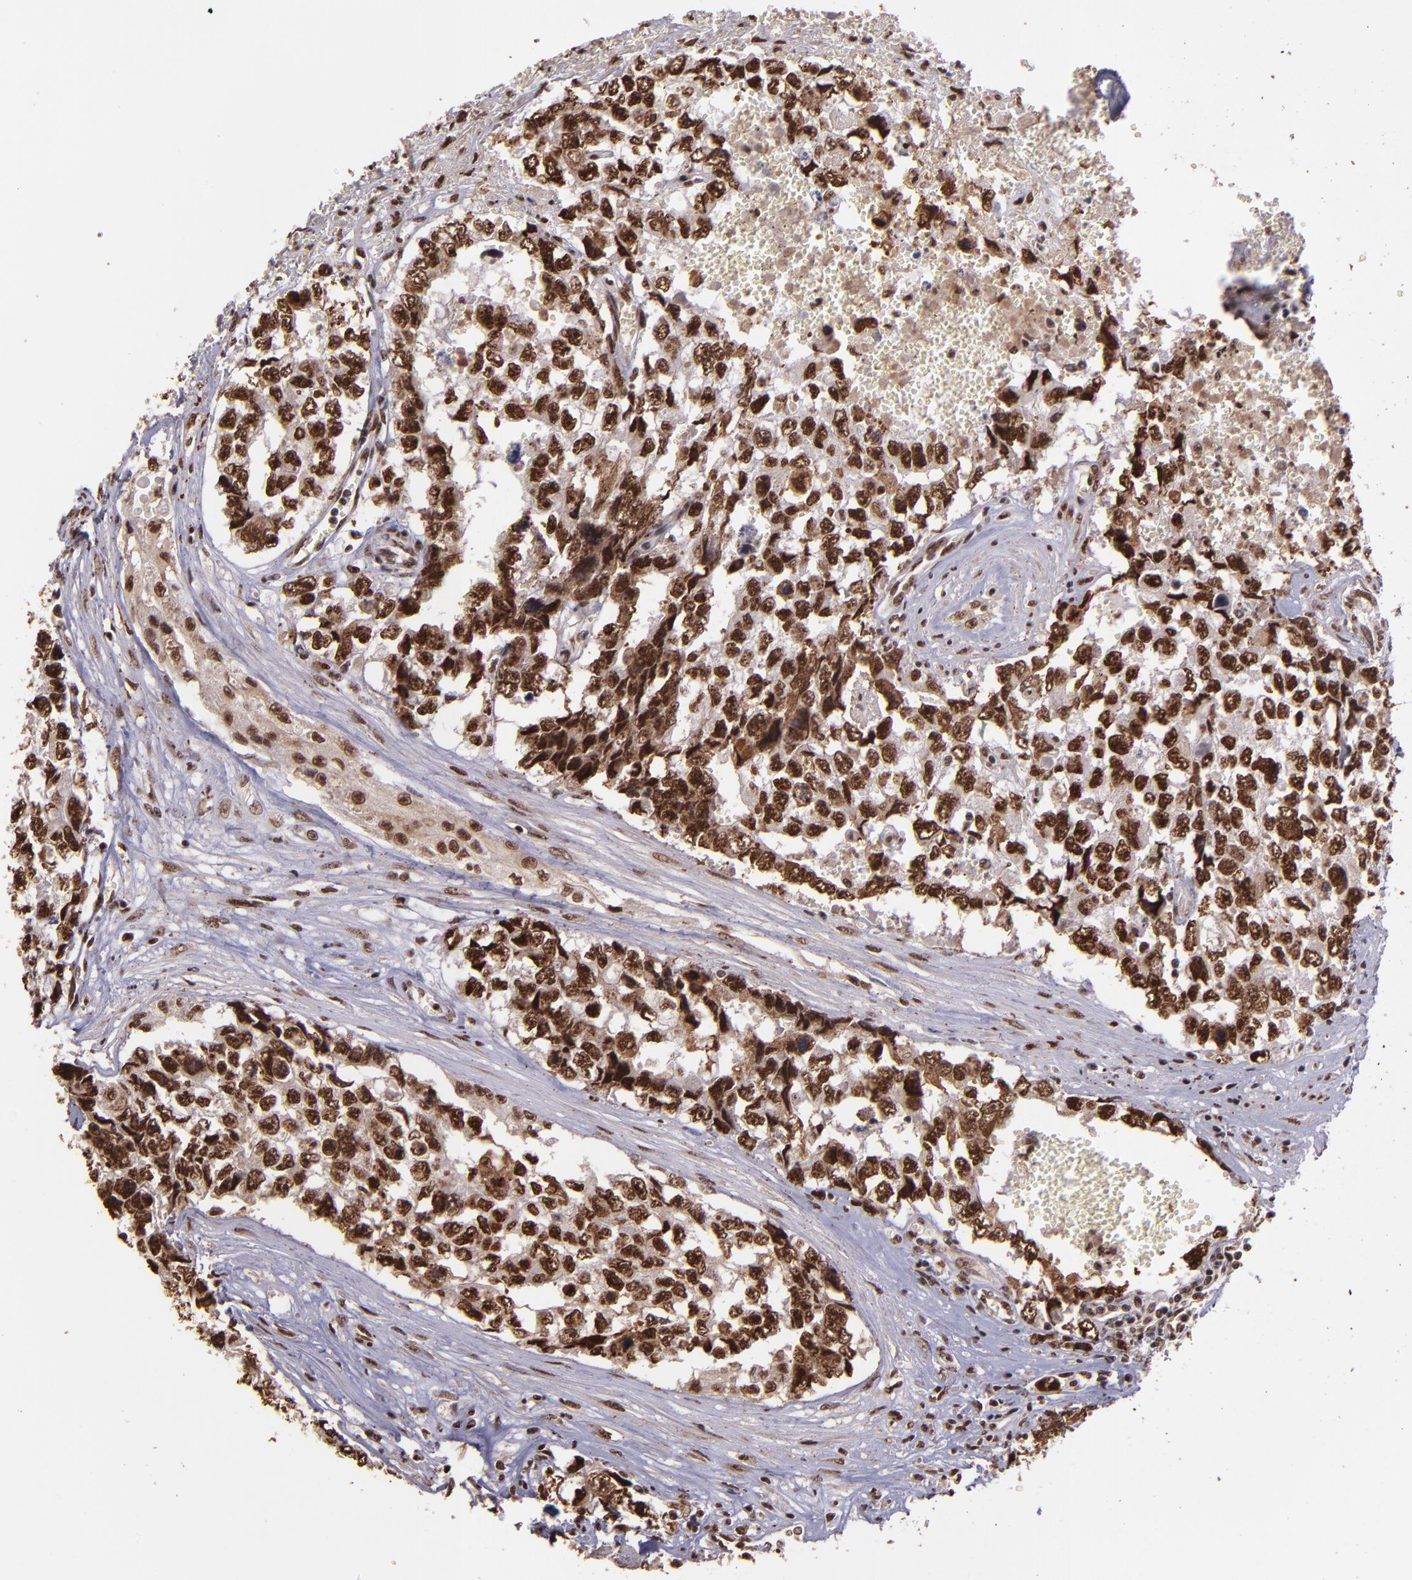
{"staining": {"intensity": "strong", "quantity": ">75%", "location": "nuclear"}, "tissue": "testis cancer", "cell_type": "Tumor cells", "image_type": "cancer", "snomed": [{"axis": "morphology", "description": "Carcinoma, Embryonal, NOS"}, {"axis": "topography", "description": "Testis"}], "caption": "Immunohistochemistry (IHC) (DAB (3,3'-diaminobenzidine)) staining of testis cancer (embryonal carcinoma) exhibits strong nuclear protein positivity in about >75% of tumor cells.", "gene": "PQBP1", "patient": {"sex": "male", "age": 31}}